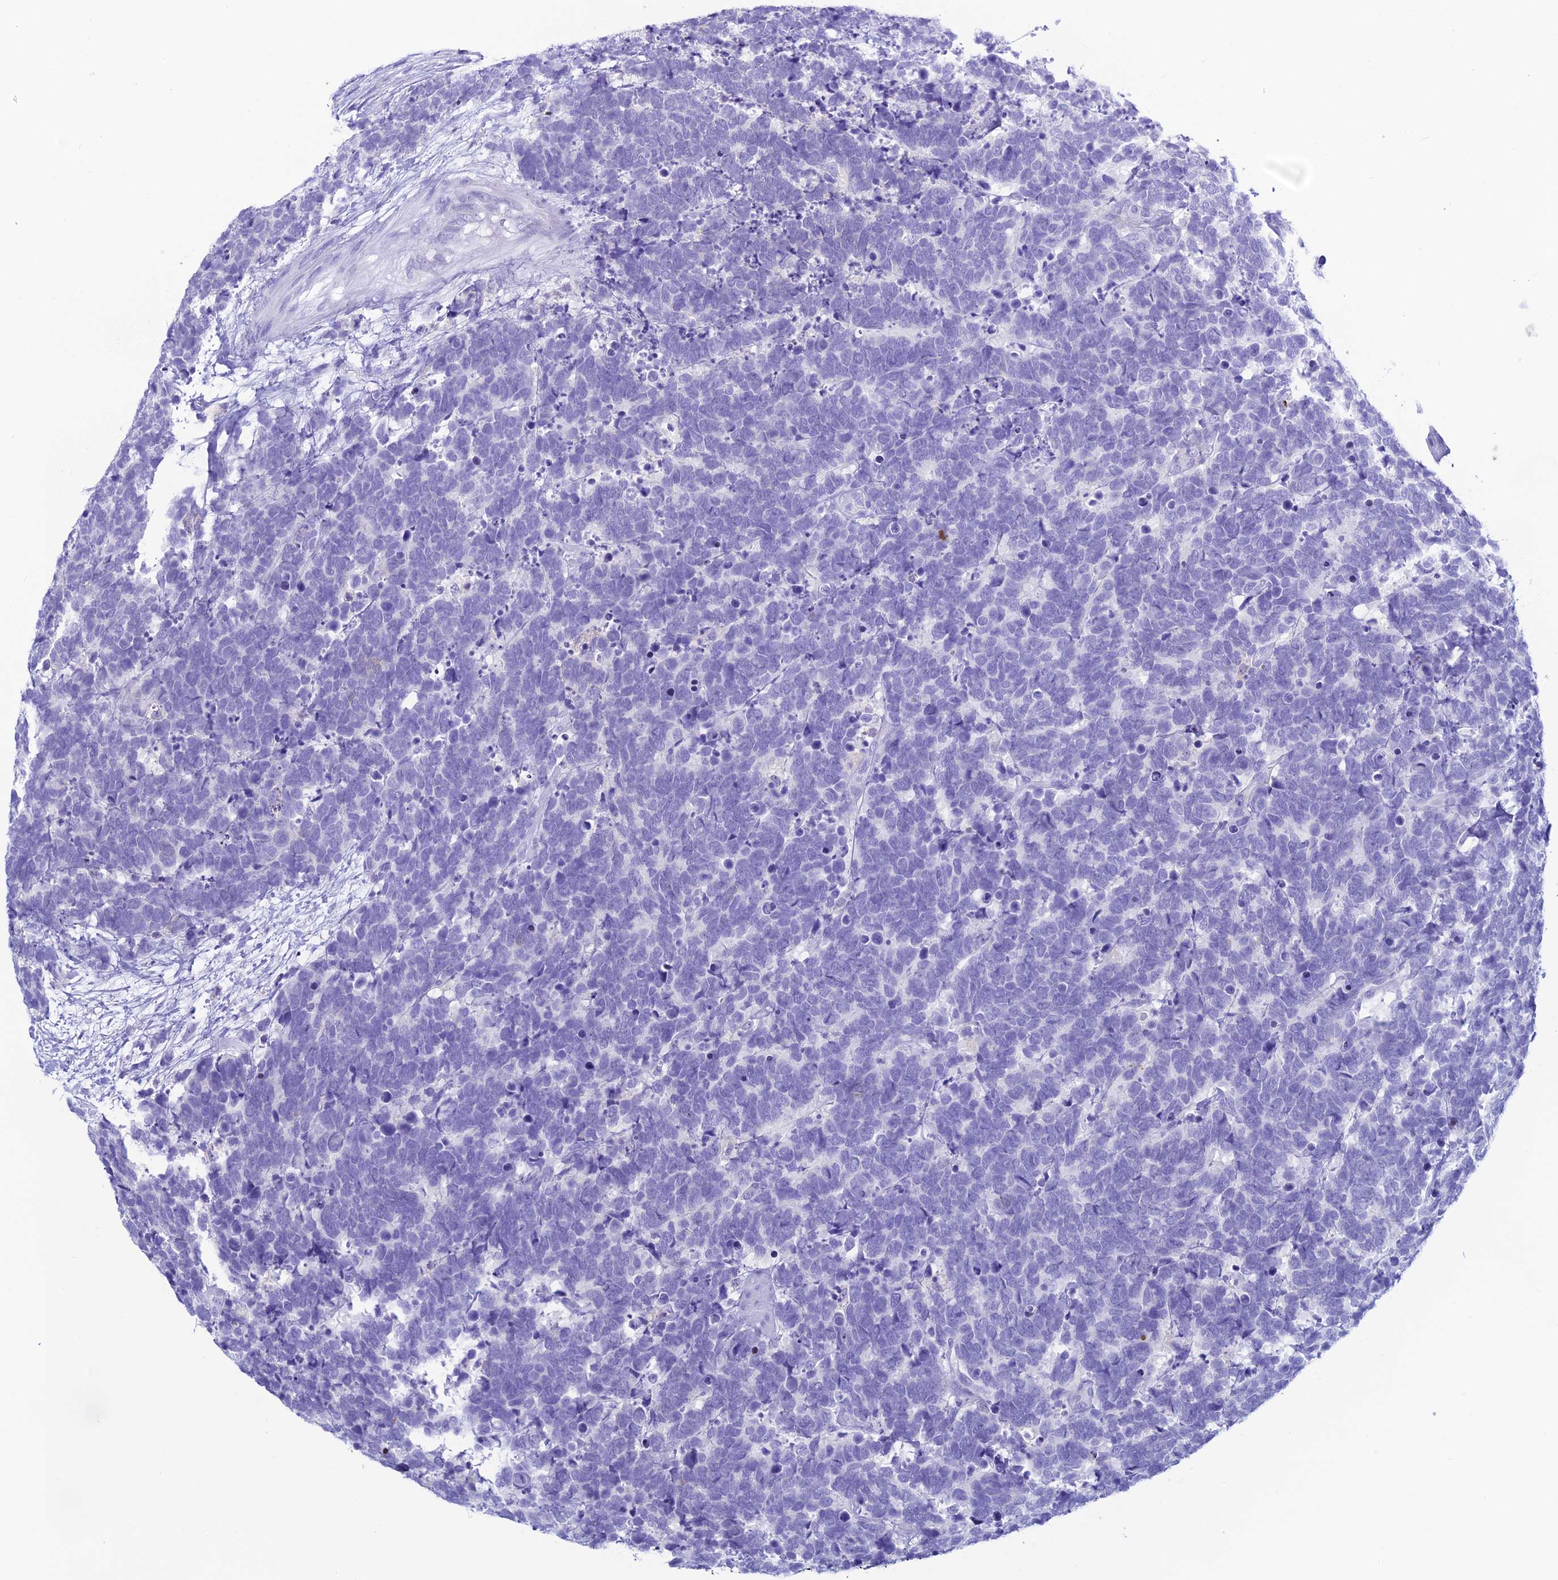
{"staining": {"intensity": "negative", "quantity": "none", "location": "none"}, "tissue": "carcinoid", "cell_type": "Tumor cells", "image_type": "cancer", "snomed": [{"axis": "morphology", "description": "Carcinoma, NOS"}, {"axis": "morphology", "description": "Carcinoid, malignant, NOS"}, {"axis": "topography", "description": "Urinary bladder"}], "caption": "DAB (3,3'-diaminobenzidine) immunohistochemical staining of human malignant carcinoid reveals no significant expression in tumor cells. Nuclei are stained in blue.", "gene": "KCNK17", "patient": {"sex": "male", "age": 57}}